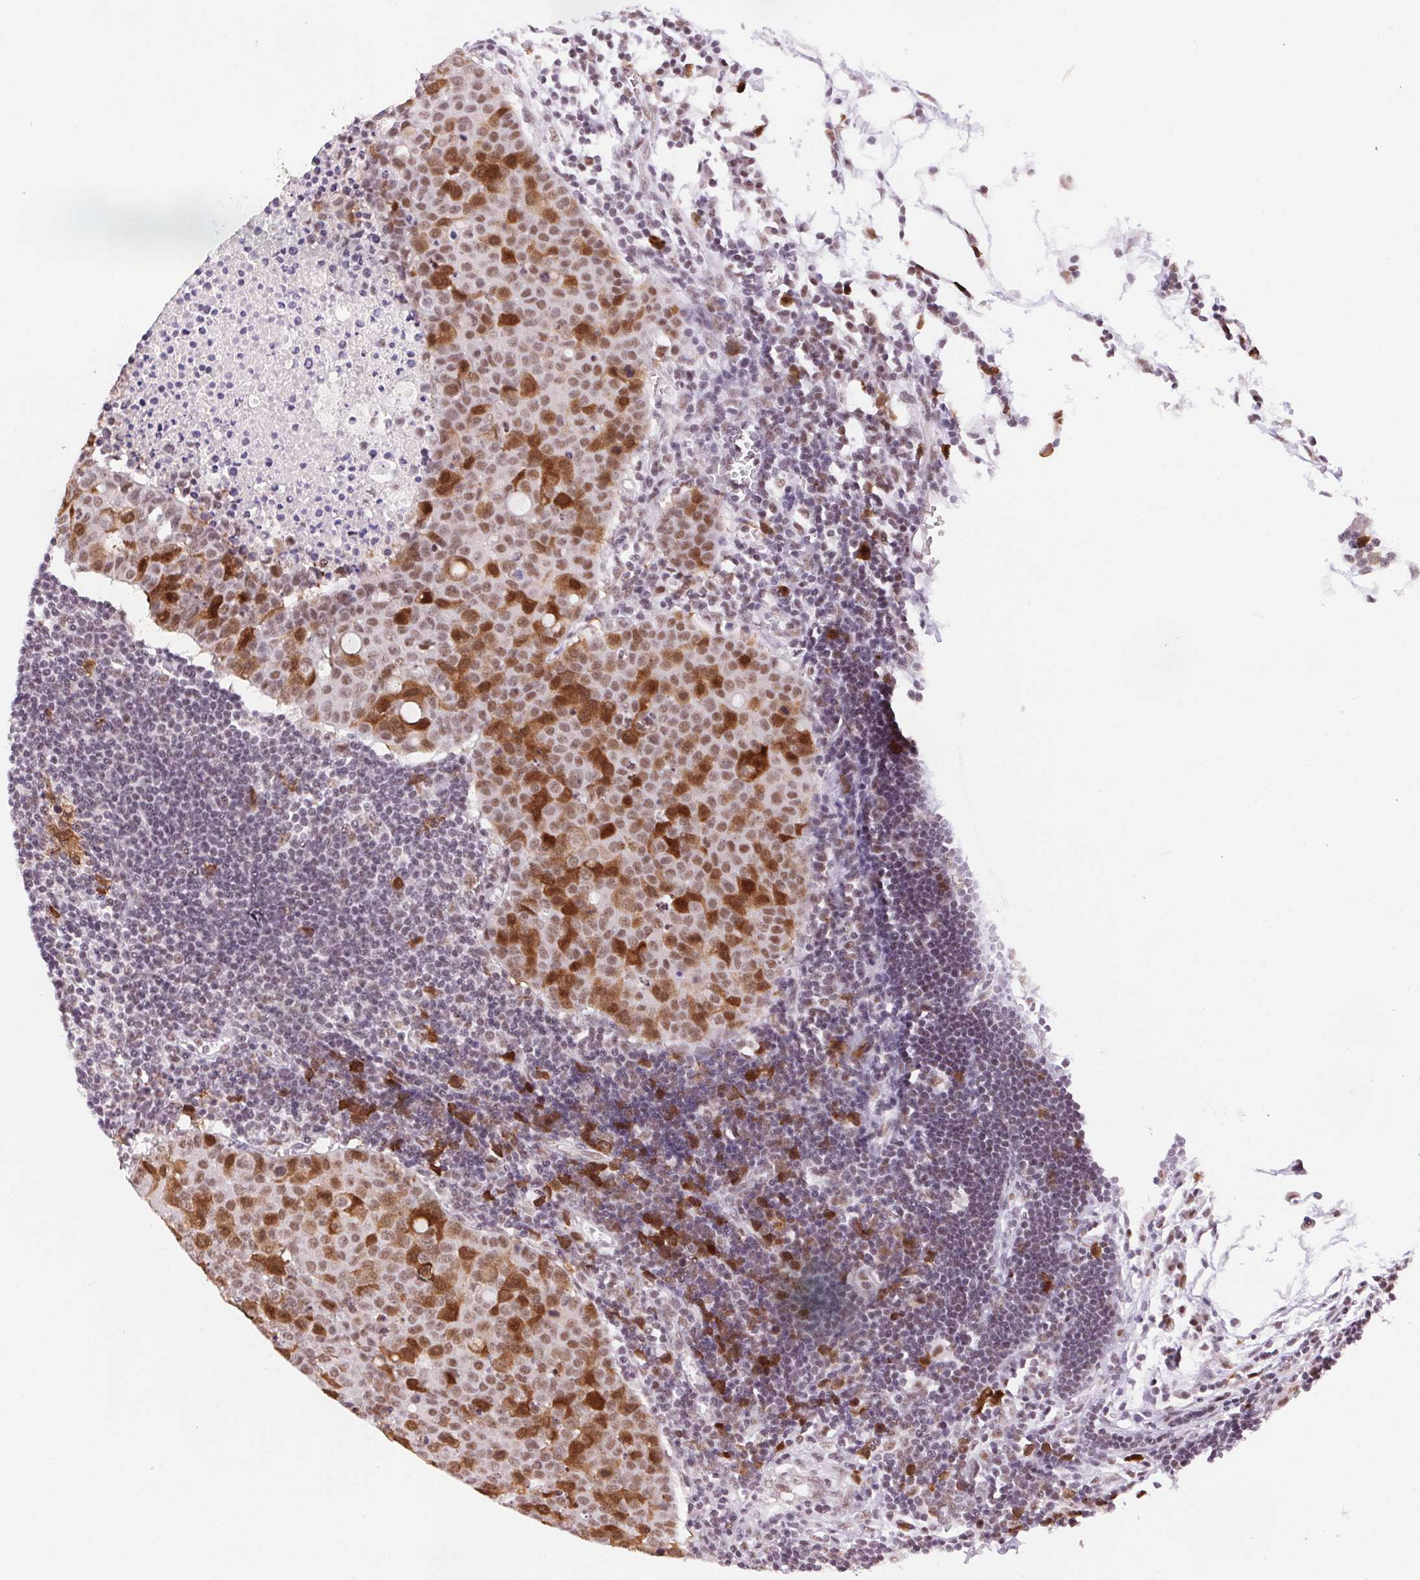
{"staining": {"intensity": "strong", "quantity": "25%-75%", "location": "cytoplasmic/membranous,nuclear"}, "tissue": "carcinoid", "cell_type": "Tumor cells", "image_type": "cancer", "snomed": [{"axis": "morphology", "description": "Carcinoid, malignant, NOS"}, {"axis": "topography", "description": "Colon"}], "caption": "IHC of carcinoid (malignant) exhibits high levels of strong cytoplasmic/membranous and nuclear positivity in approximately 25%-75% of tumor cells. Using DAB (3,3'-diaminobenzidine) (brown) and hematoxylin (blue) stains, captured at high magnification using brightfield microscopy.", "gene": "CD2BP2", "patient": {"sex": "male", "age": 81}}